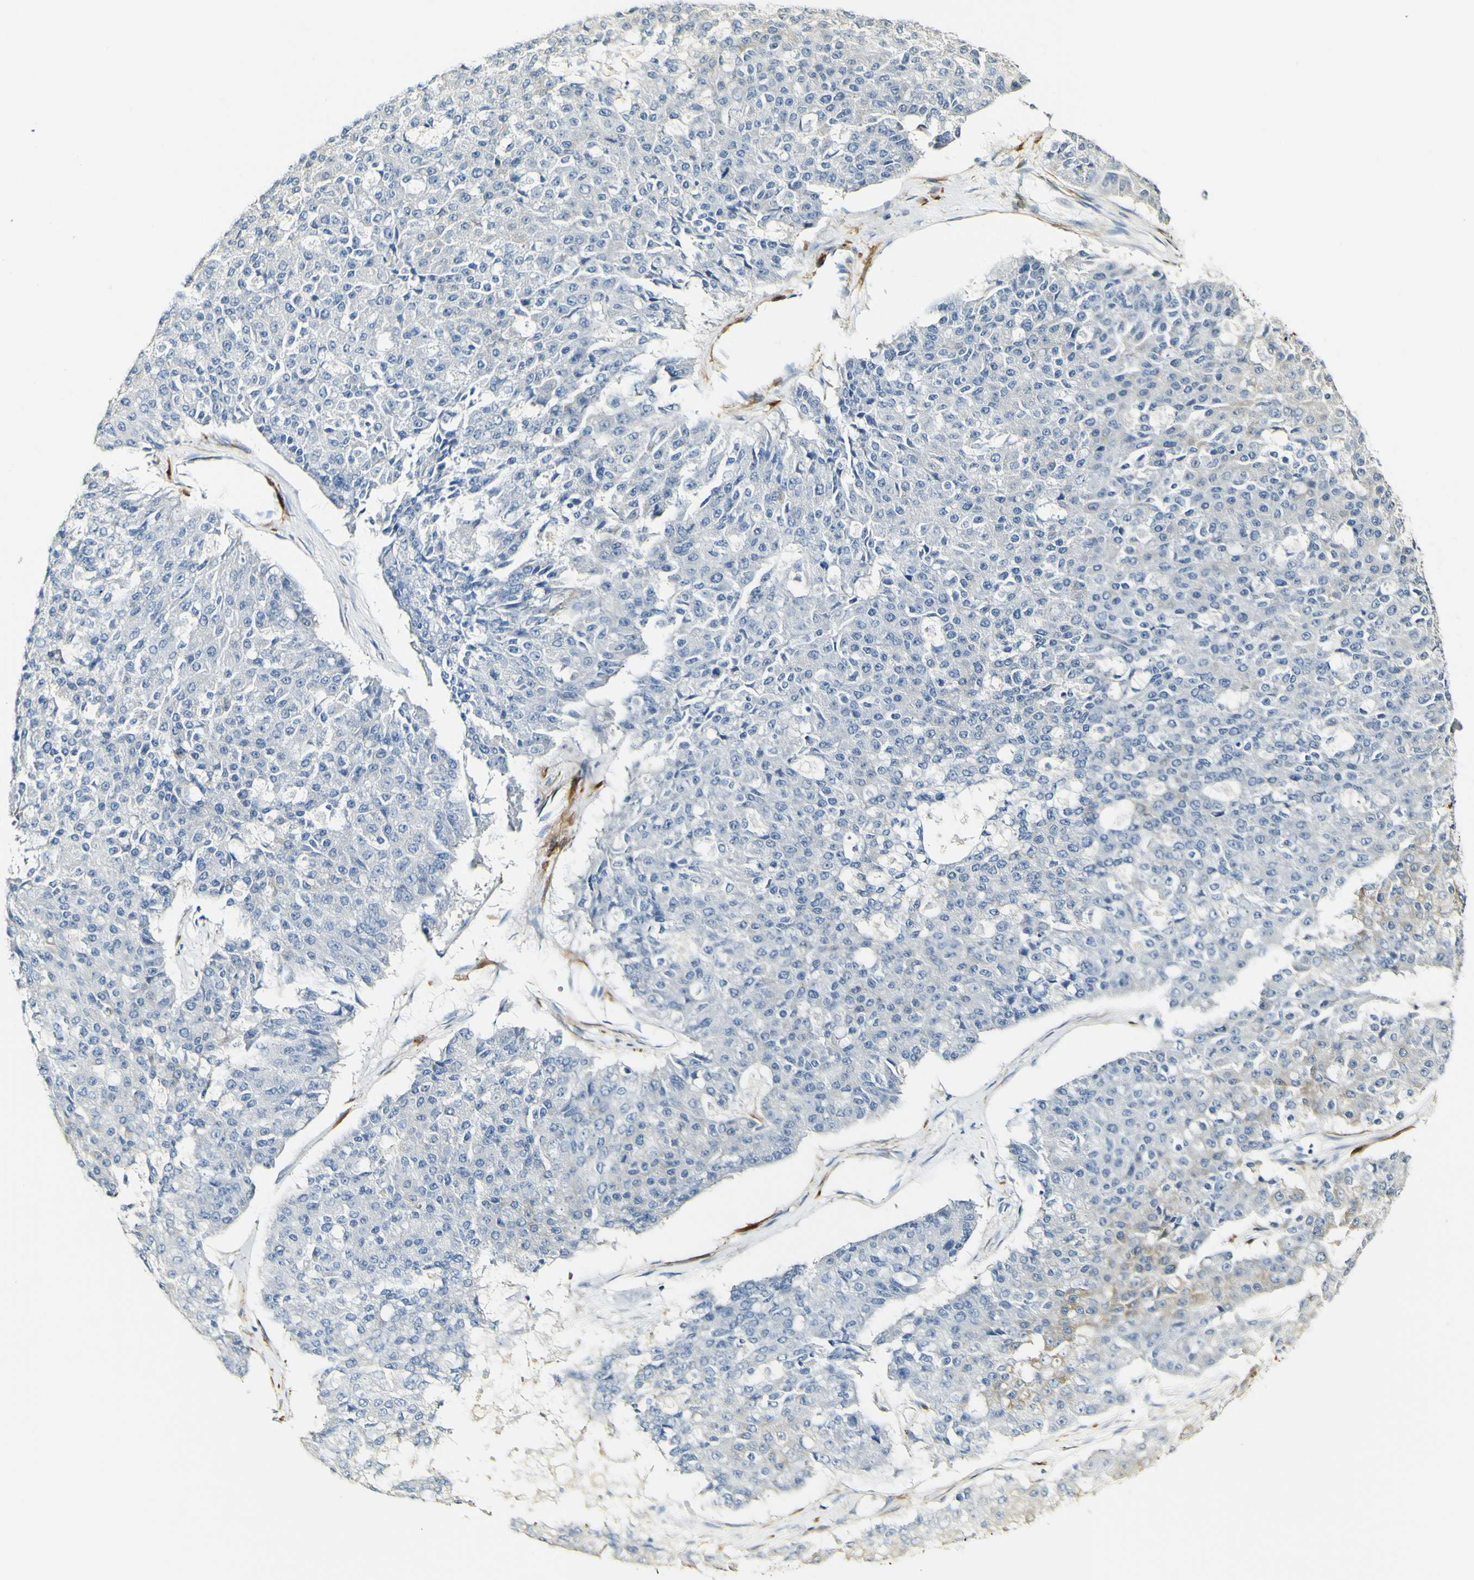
{"staining": {"intensity": "negative", "quantity": "none", "location": "none"}, "tissue": "pancreatic cancer", "cell_type": "Tumor cells", "image_type": "cancer", "snomed": [{"axis": "morphology", "description": "Adenocarcinoma, NOS"}, {"axis": "topography", "description": "Pancreas"}], "caption": "An immunohistochemistry (IHC) micrograph of pancreatic cancer is shown. There is no staining in tumor cells of pancreatic cancer.", "gene": "FMO3", "patient": {"sex": "male", "age": 50}}